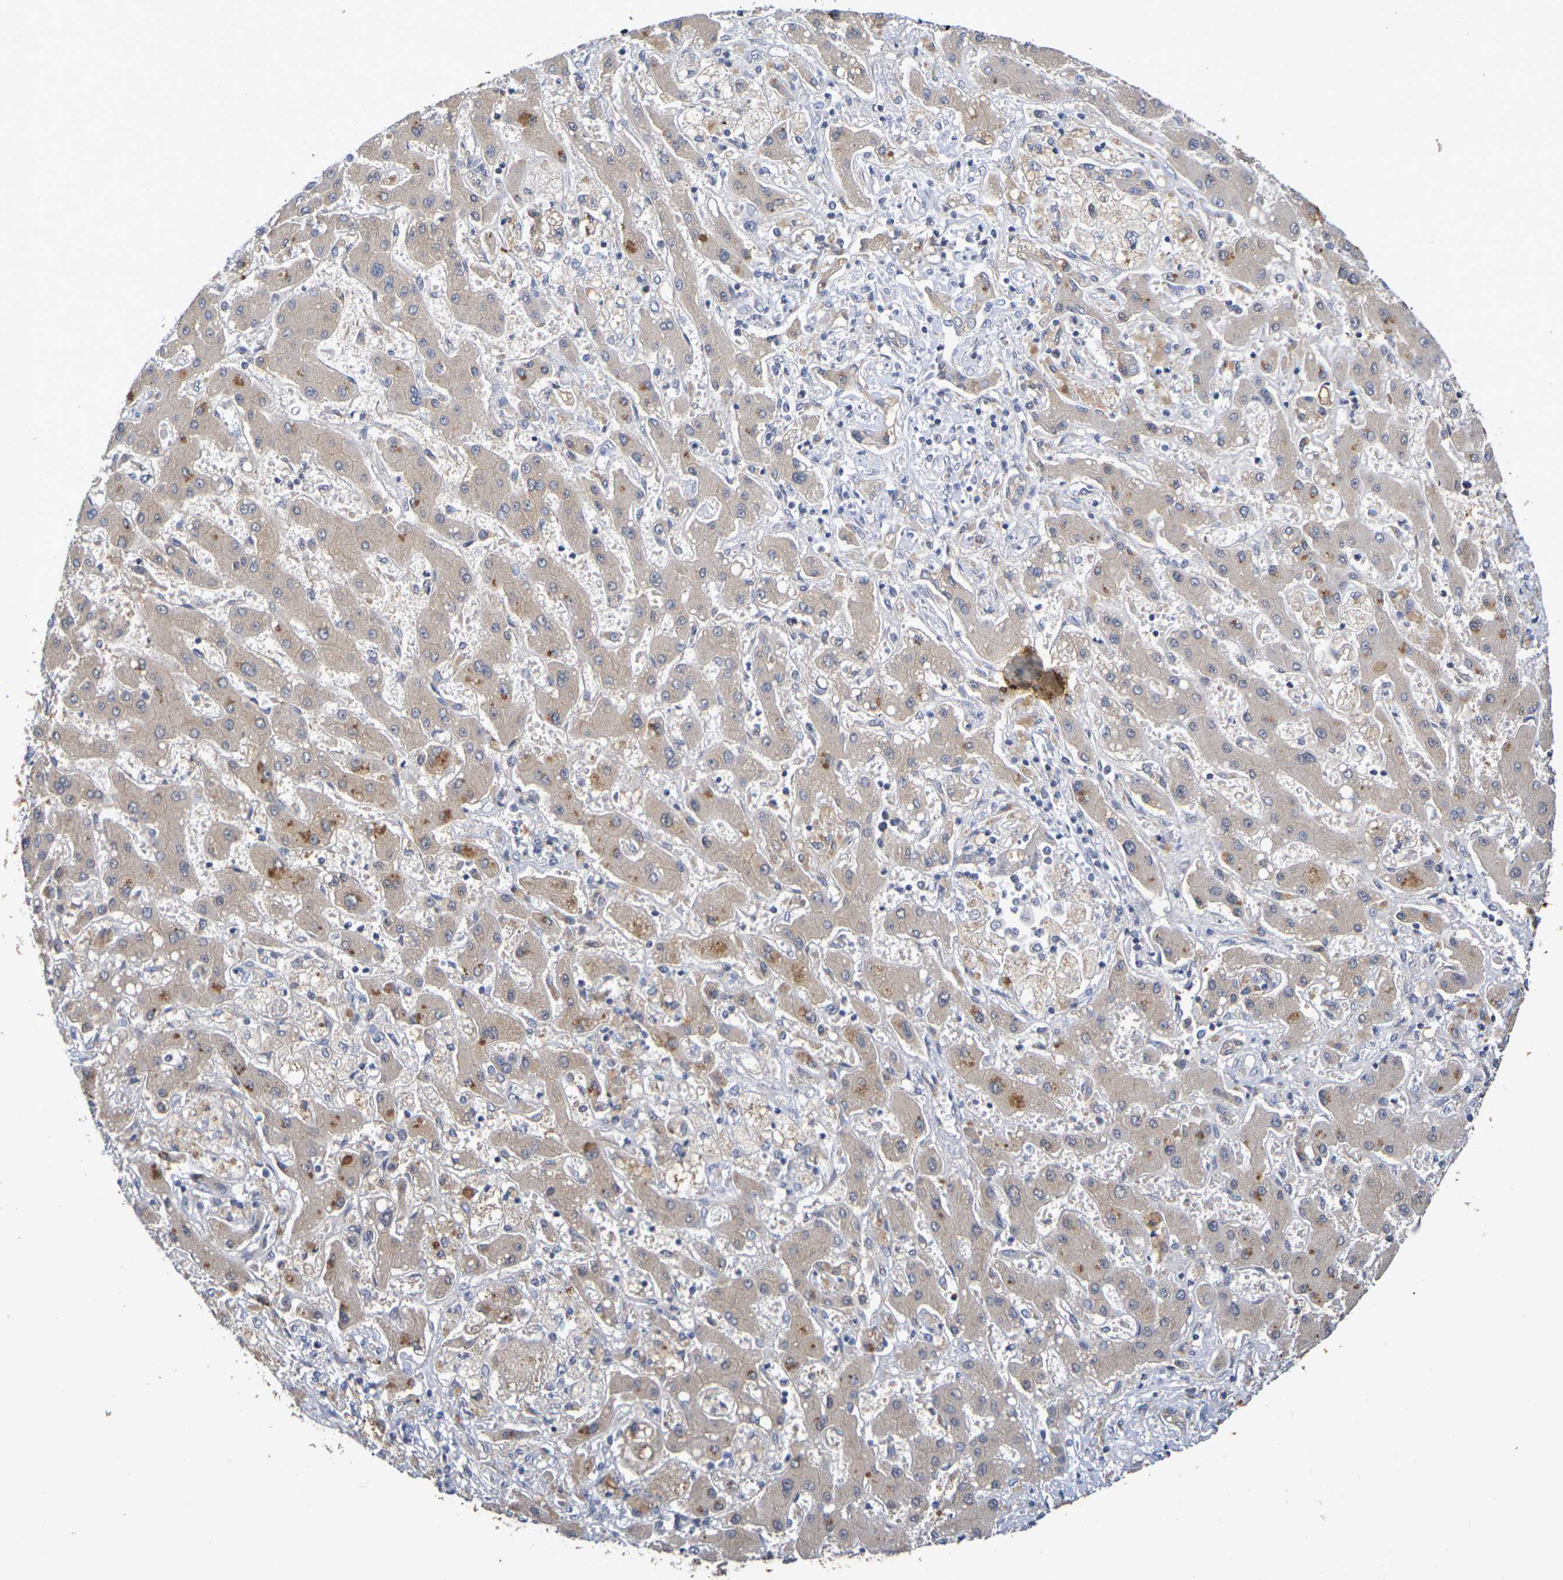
{"staining": {"intensity": "moderate", "quantity": ">75%", "location": "cytoplasmic/membranous"}, "tissue": "liver cancer", "cell_type": "Tumor cells", "image_type": "cancer", "snomed": [{"axis": "morphology", "description": "Cholangiocarcinoma"}, {"axis": "topography", "description": "Liver"}], "caption": "Liver cancer stained for a protein (brown) demonstrates moderate cytoplasmic/membranous positive positivity in approximately >75% of tumor cells.", "gene": "TERF2", "patient": {"sex": "male", "age": 50}}